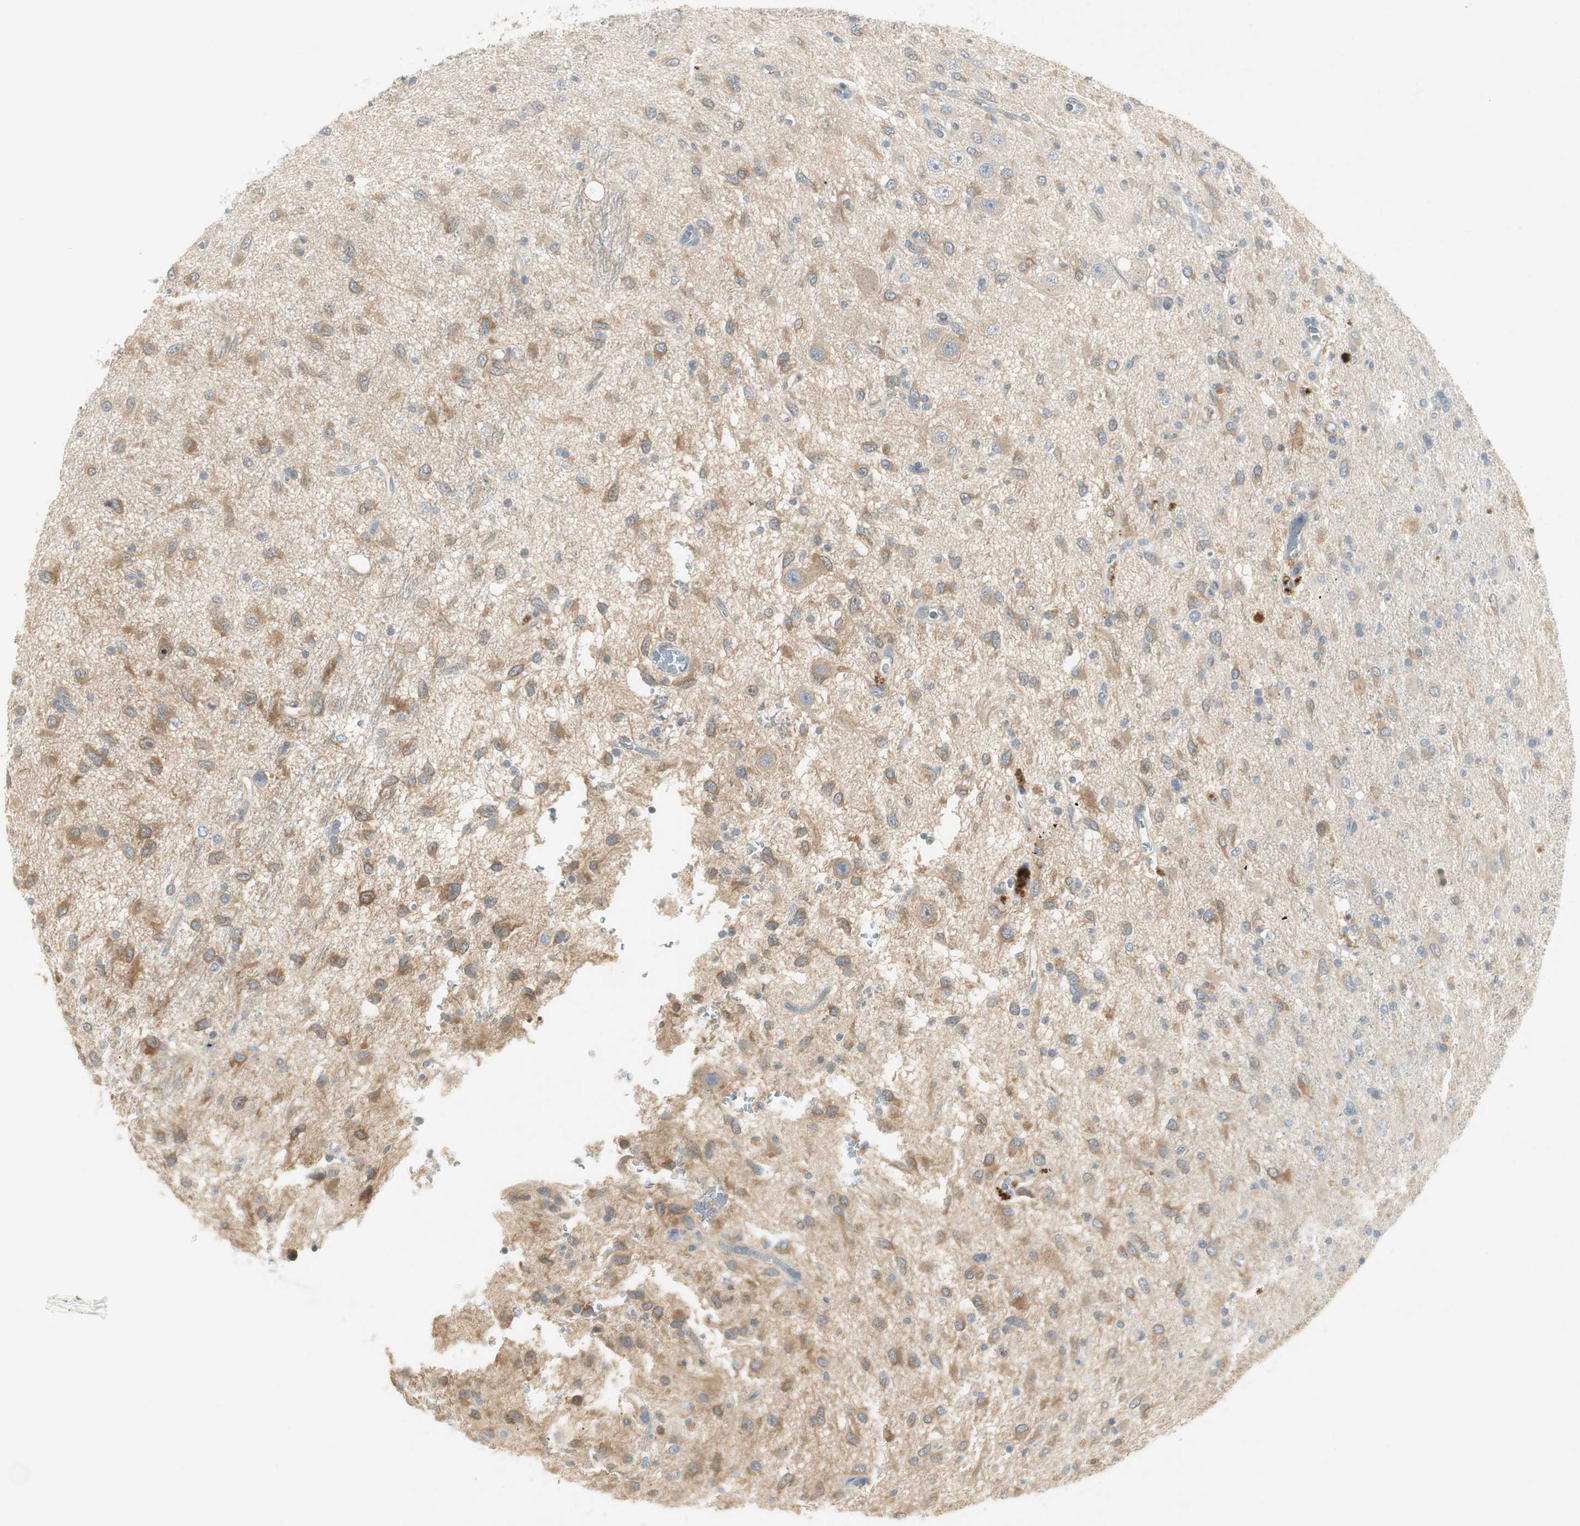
{"staining": {"intensity": "moderate", "quantity": ">75%", "location": "cytoplasmic/membranous"}, "tissue": "glioma", "cell_type": "Tumor cells", "image_type": "cancer", "snomed": [{"axis": "morphology", "description": "Glioma, malignant, Low grade"}, {"axis": "topography", "description": "Brain"}], "caption": "Immunohistochemical staining of glioma demonstrates medium levels of moderate cytoplasmic/membranous protein staining in about >75% of tumor cells.", "gene": "STON1-GTF2A1L", "patient": {"sex": "male", "age": 77}}